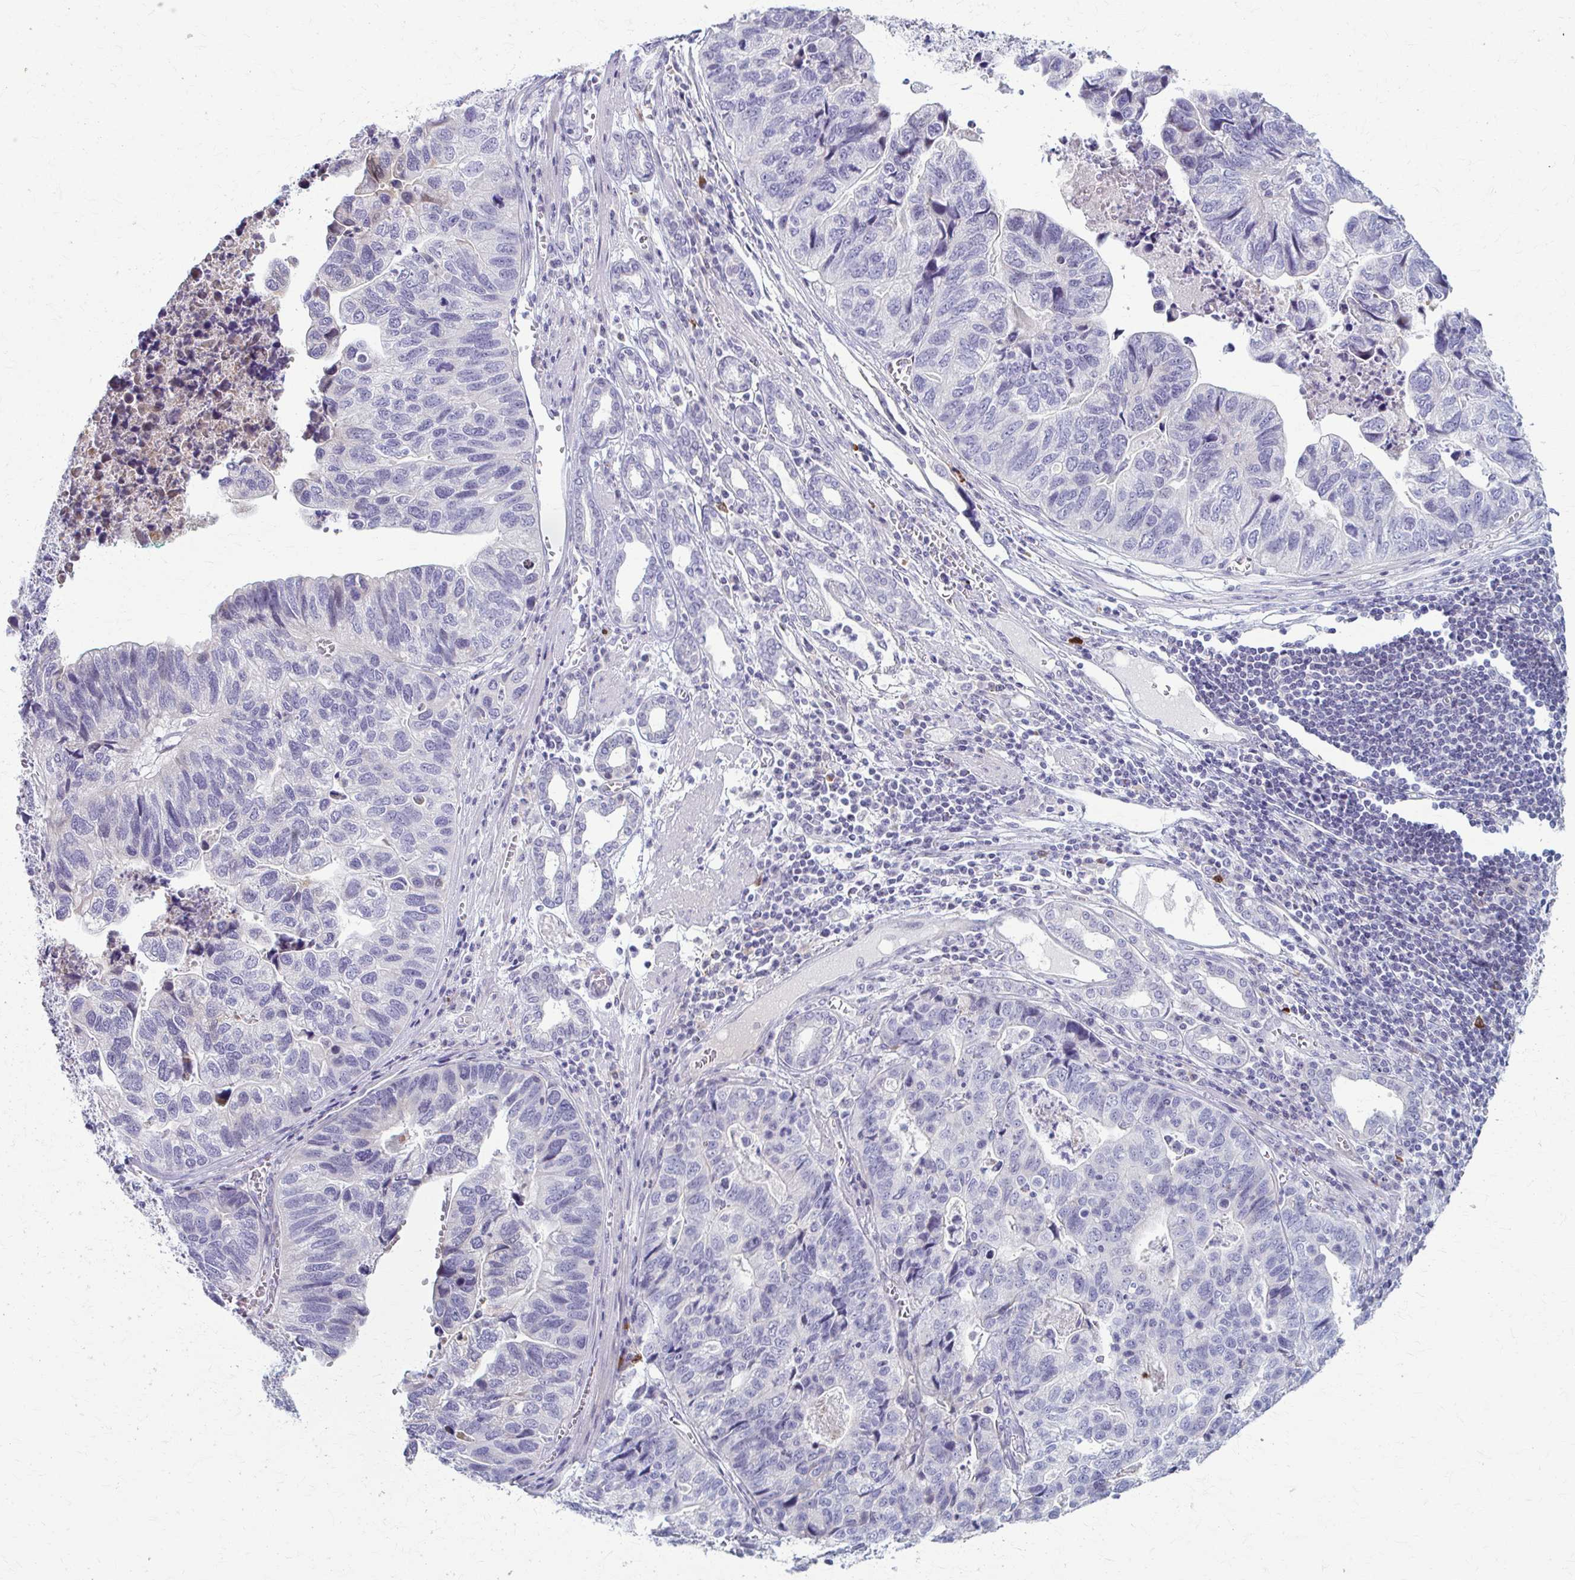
{"staining": {"intensity": "negative", "quantity": "none", "location": "none"}, "tissue": "stomach cancer", "cell_type": "Tumor cells", "image_type": "cancer", "snomed": [{"axis": "morphology", "description": "Adenocarcinoma, NOS"}, {"axis": "topography", "description": "Stomach, upper"}], "caption": "High power microscopy photomicrograph of an IHC photomicrograph of stomach adenocarcinoma, revealing no significant expression in tumor cells.", "gene": "LDLRAP1", "patient": {"sex": "female", "age": 67}}